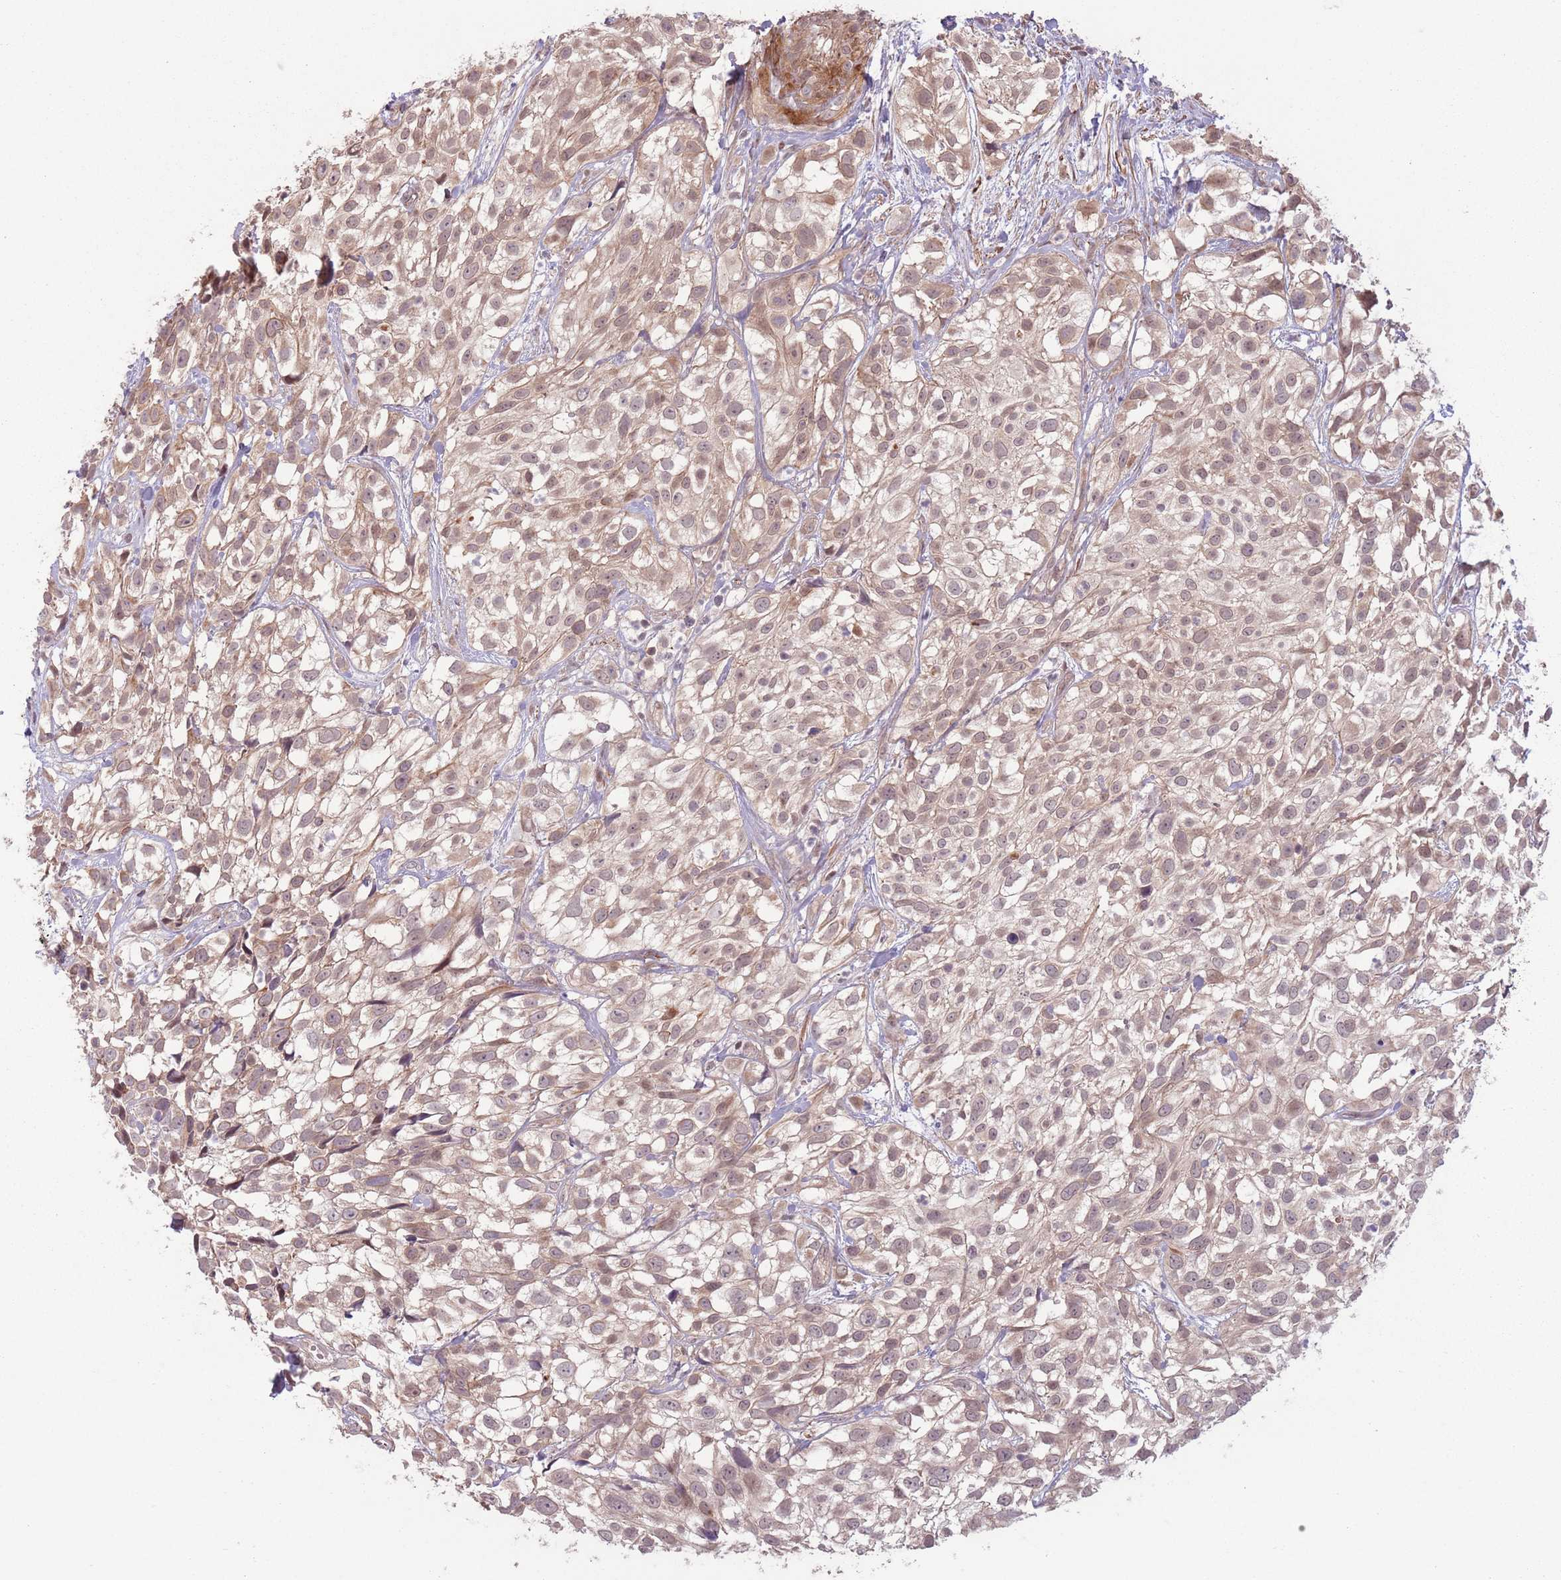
{"staining": {"intensity": "weak", "quantity": "25%-75%", "location": "cytoplasmic/membranous,nuclear"}, "tissue": "urothelial cancer", "cell_type": "Tumor cells", "image_type": "cancer", "snomed": [{"axis": "morphology", "description": "Urothelial carcinoma, High grade"}, {"axis": "topography", "description": "Urinary bladder"}], "caption": "Immunohistochemical staining of human high-grade urothelial carcinoma demonstrates low levels of weak cytoplasmic/membranous and nuclear staining in approximately 25%-75% of tumor cells. (DAB (3,3'-diaminobenzidine) IHC with brightfield microscopy, high magnification).", "gene": "CCDC154", "patient": {"sex": "male", "age": 56}}